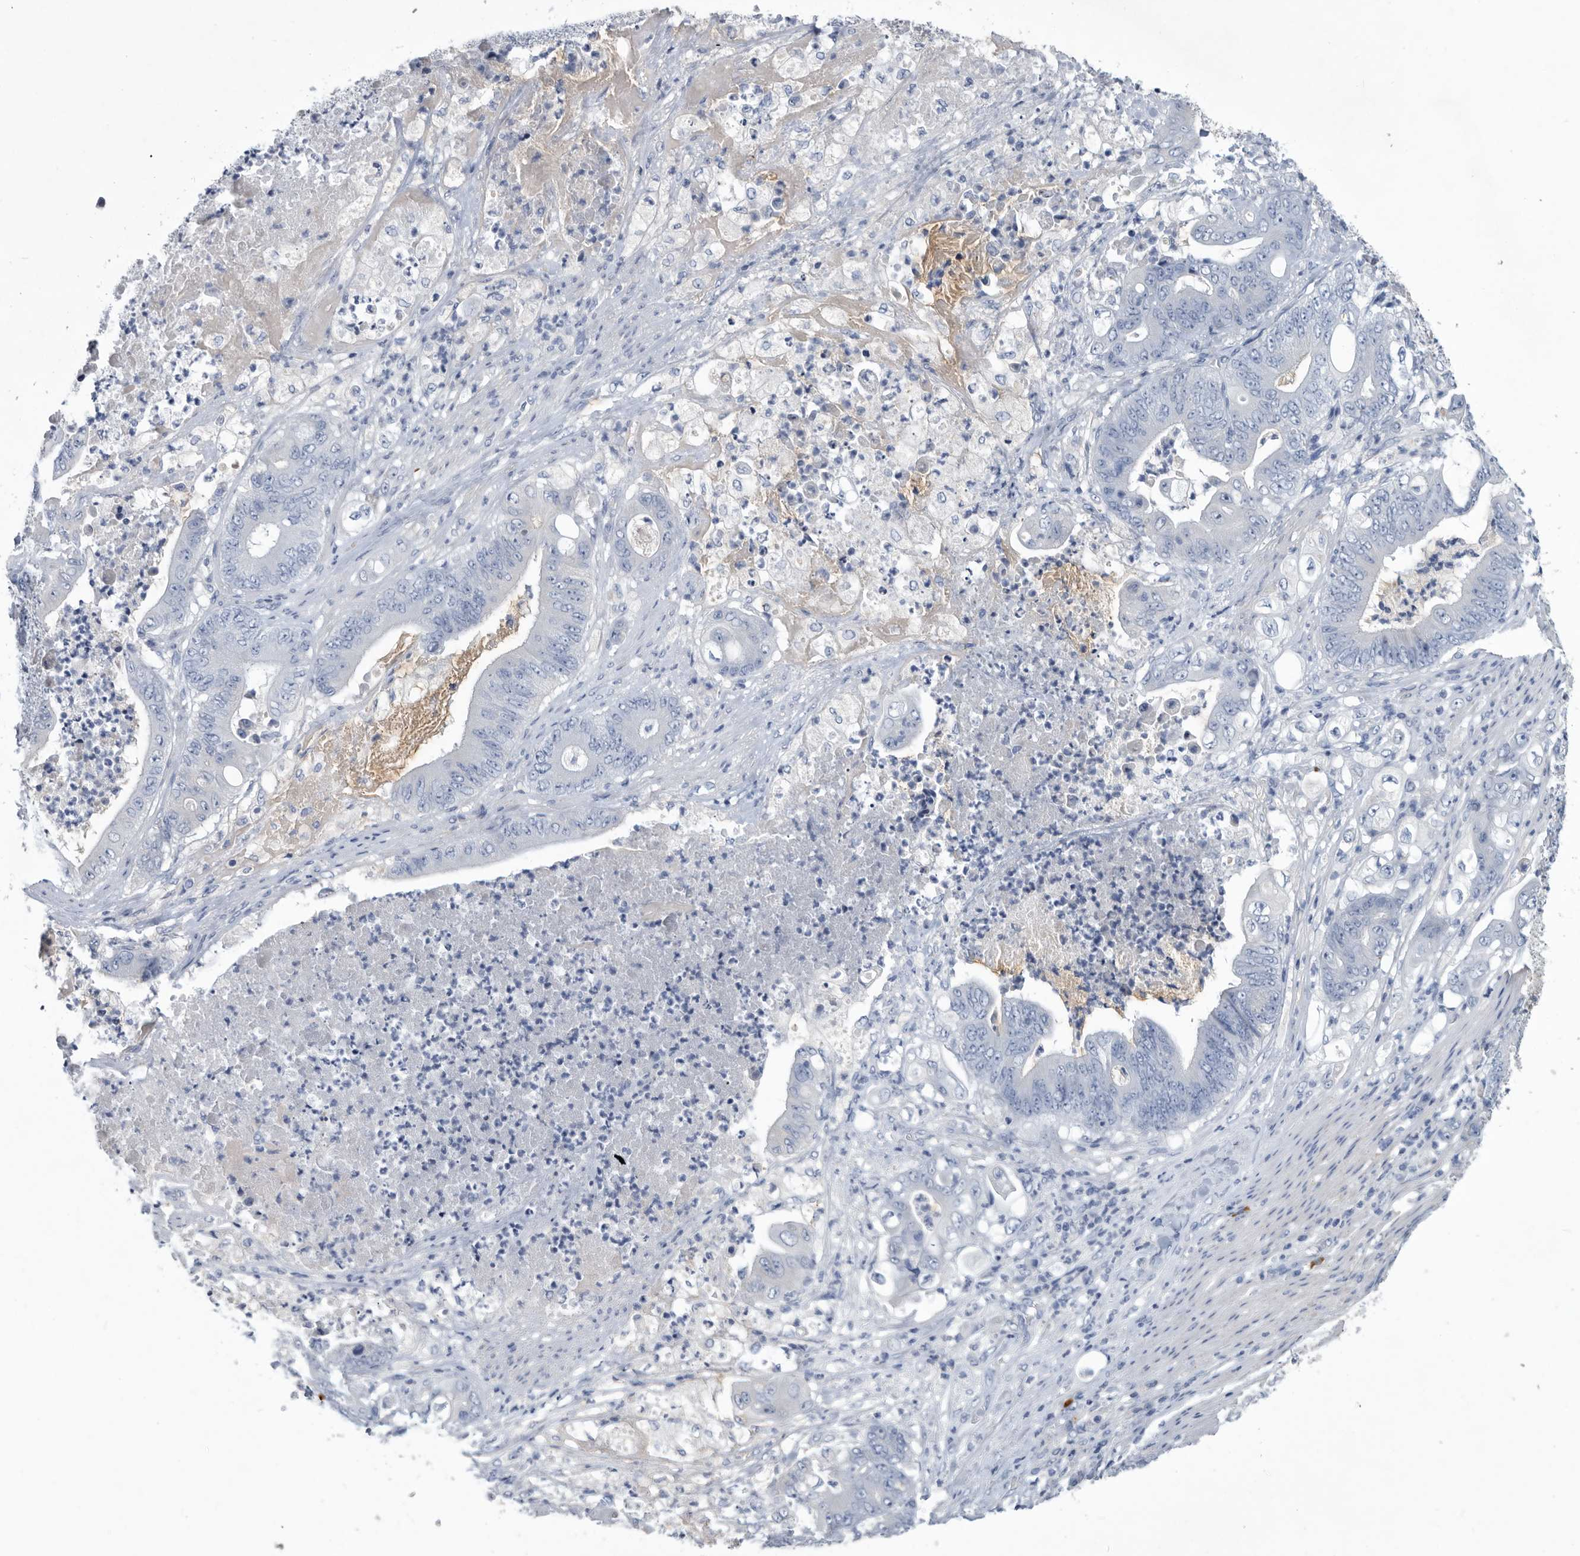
{"staining": {"intensity": "negative", "quantity": "none", "location": "none"}, "tissue": "stomach cancer", "cell_type": "Tumor cells", "image_type": "cancer", "snomed": [{"axis": "morphology", "description": "Adenocarcinoma, NOS"}, {"axis": "topography", "description": "Stomach"}], "caption": "An immunohistochemistry micrograph of adenocarcinoma (stomach) is shown. There is no staining in tumor cells of adenocarcinoma (stomach). (DAB immunohistochemistry (IHC), high magnification).", "gene": "BTBD6", "patient": {"sex": "female", "age": 73}}